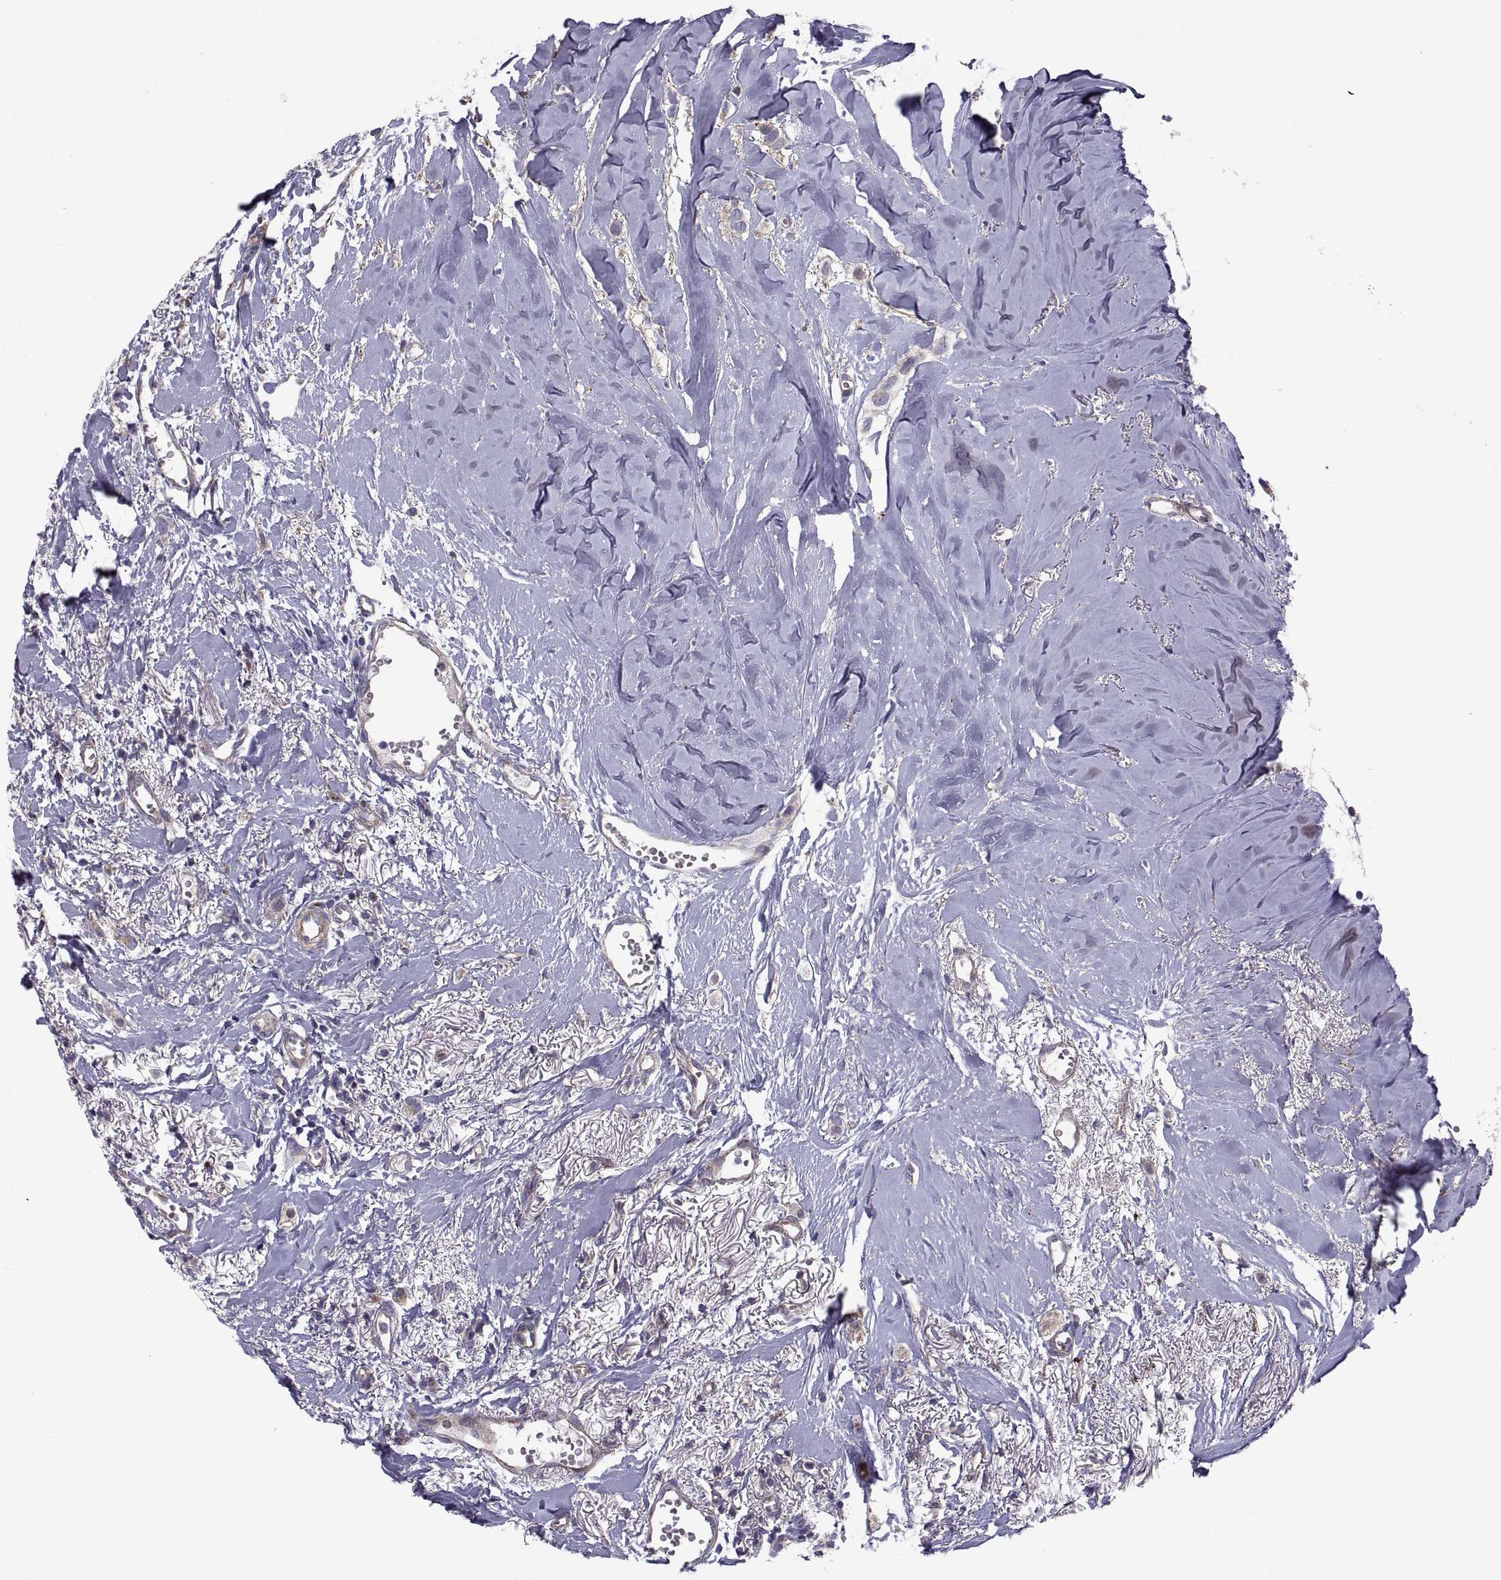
{"staining": {"intensity": "moderate", "quantity": "<25%", "location": "cytoplasmic/membranous"}, "tissue": "breast cancer", "cell_type": "Tumor cells", "image_type": "cancer", "snomed": [{"axis": "morphology", "description": "Duct carcinoma"}, {"axis": "topography", "description": "Breast"}], "caption": "Tumor cells reveal low levels of moderate cytoplasmic/membranous expression in about <25% of cells in human intraductal carcinoma (breast).", "gene": "ANO1", "patient": {"sex": "female", "age": 85}}